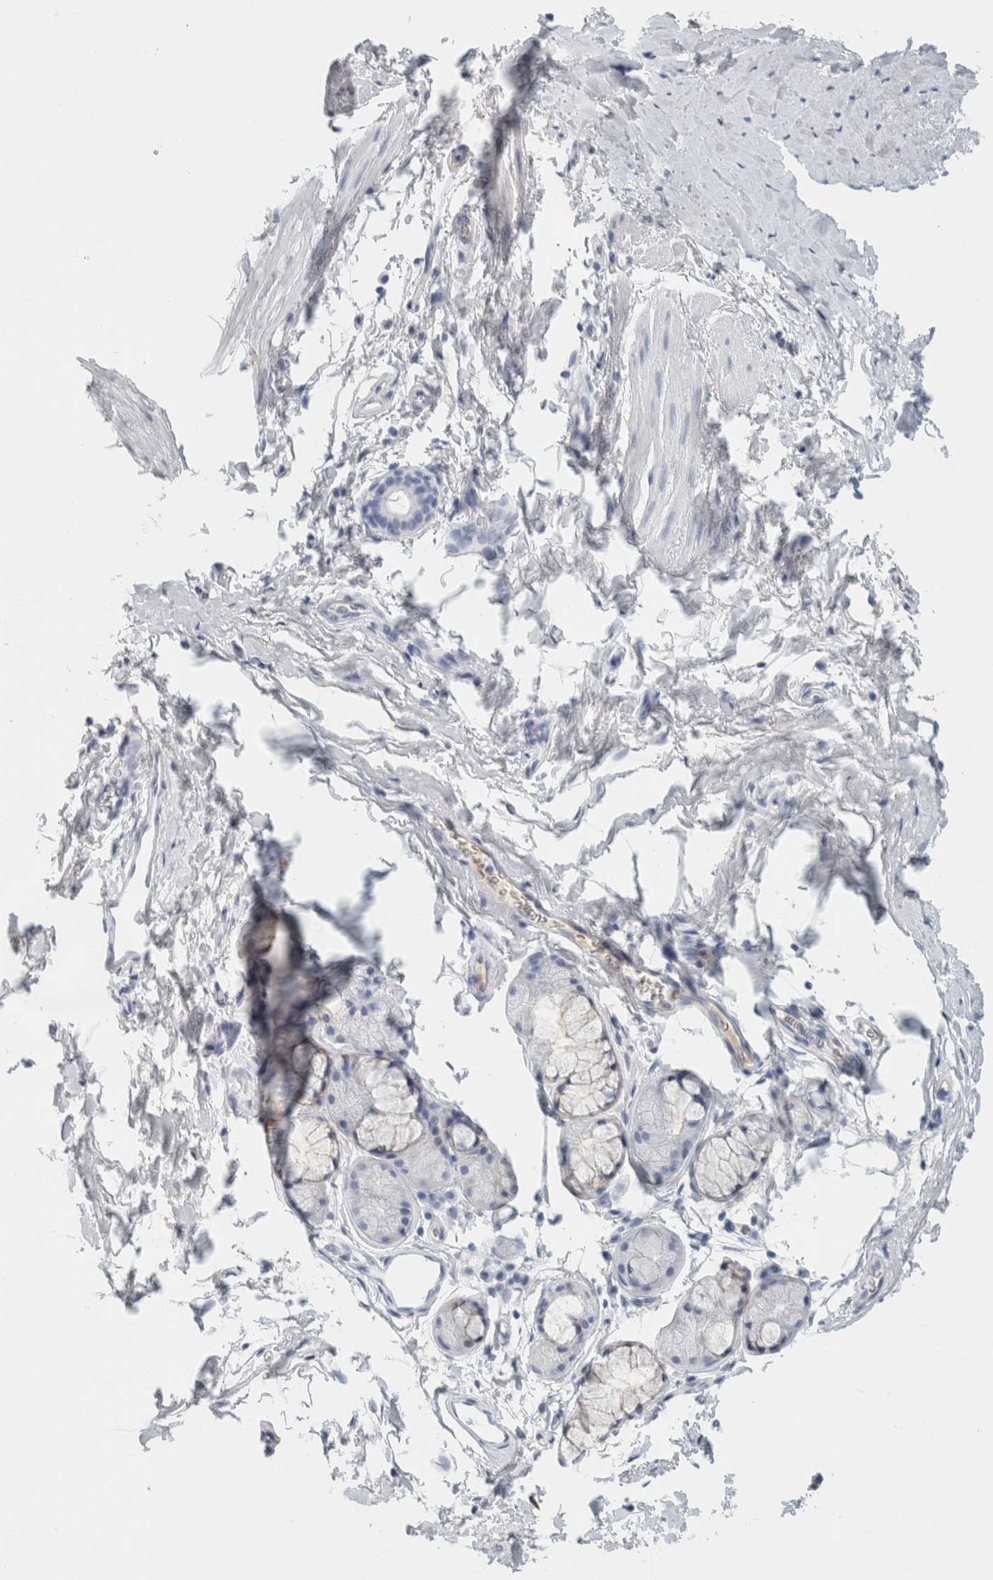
{"staining": {"intensity": "weak", "quantity": "<25%", "location": "cytoplasmic/membranous"}, "tissue": "bronchus", "cell_type": "Respiratory epithelial cells", "image_type": "normal", "snomed": [{"axis": "morphology", "description": "Normal tissue, NOS"}, {"axis": "topography", "description": "Cartilage tissue"}, {"axis": "topography", "description": "Bronchus"}, {"axis": "topography", "description": "Lung"}], "caption": "The image shows no staining of respiratory epithelial cells in benign bronchus. (DAB IHC, high magnification).", "gene": "TSPAN8", "patient": {"sex": "male", "age": 64}}